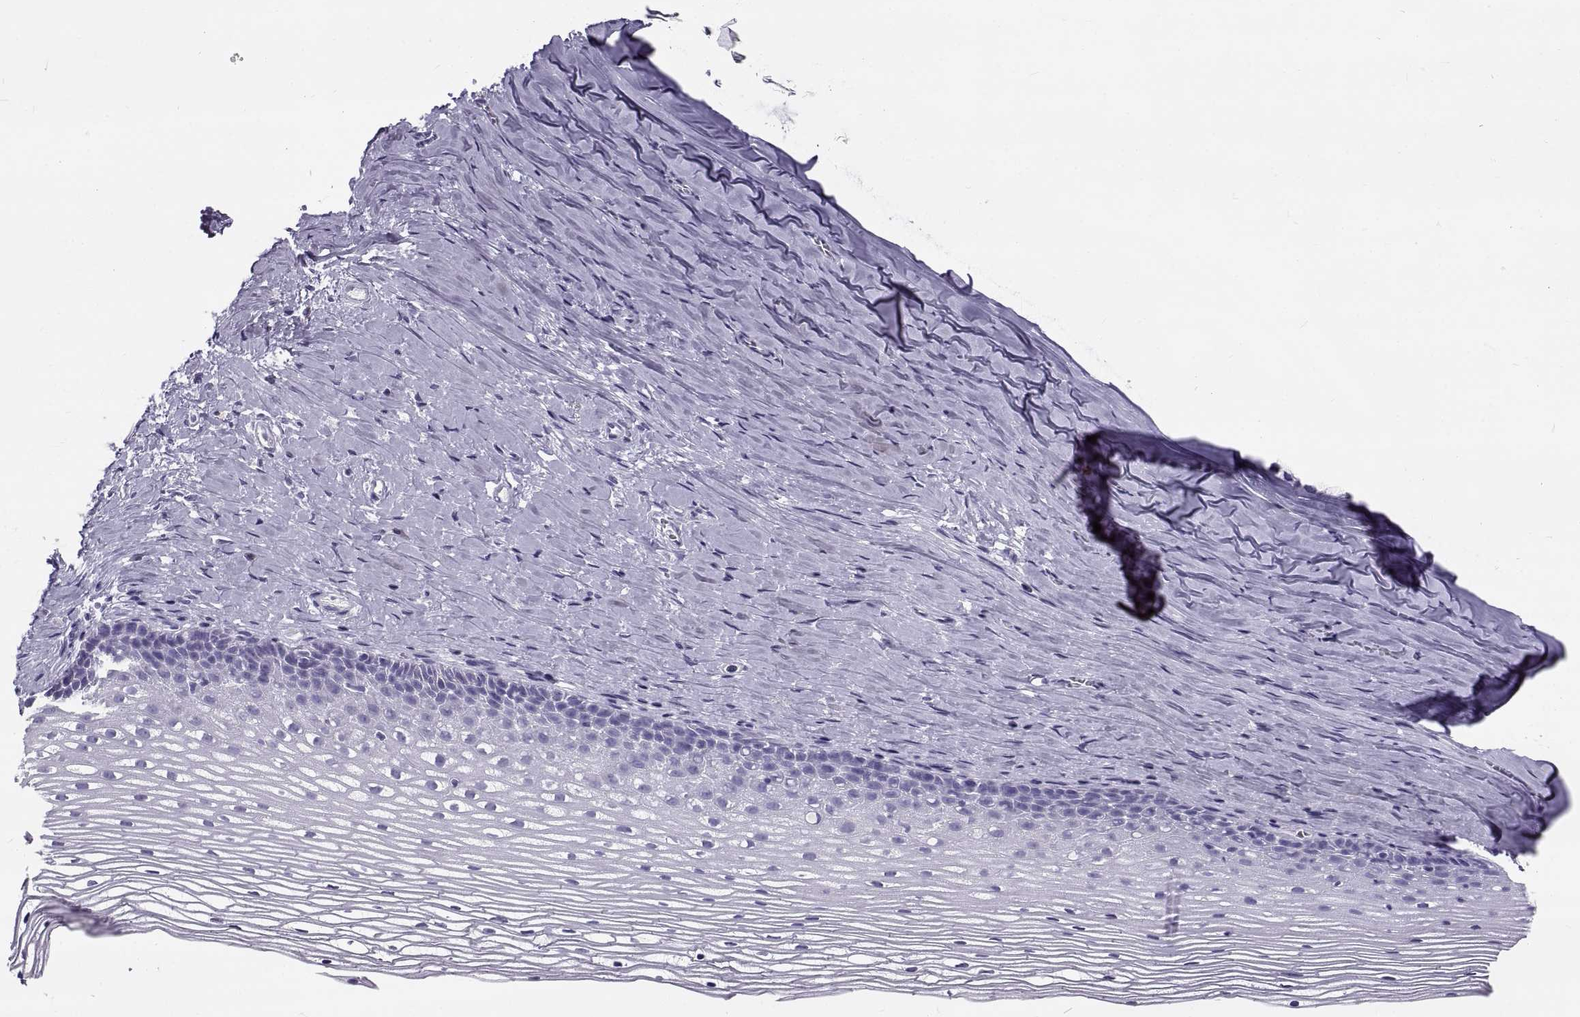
{"staining": {"intensity": "negative", "quantity": "none", "location": "none"}, "tissue": "cervix", "cell_type": "Glandular cells", "image_type": "normal", "snomed": [{"axis": "morphology", "description": "Normal tissue, NOS"}, {"axis": "topography", "description": "Cervix"}], "caption": "Immunohistochemical staining of normal human cervix reveals no significant staining in glandular cells.", "gene": "GNG12", "patient": {"sex": "female", "age": 40}}